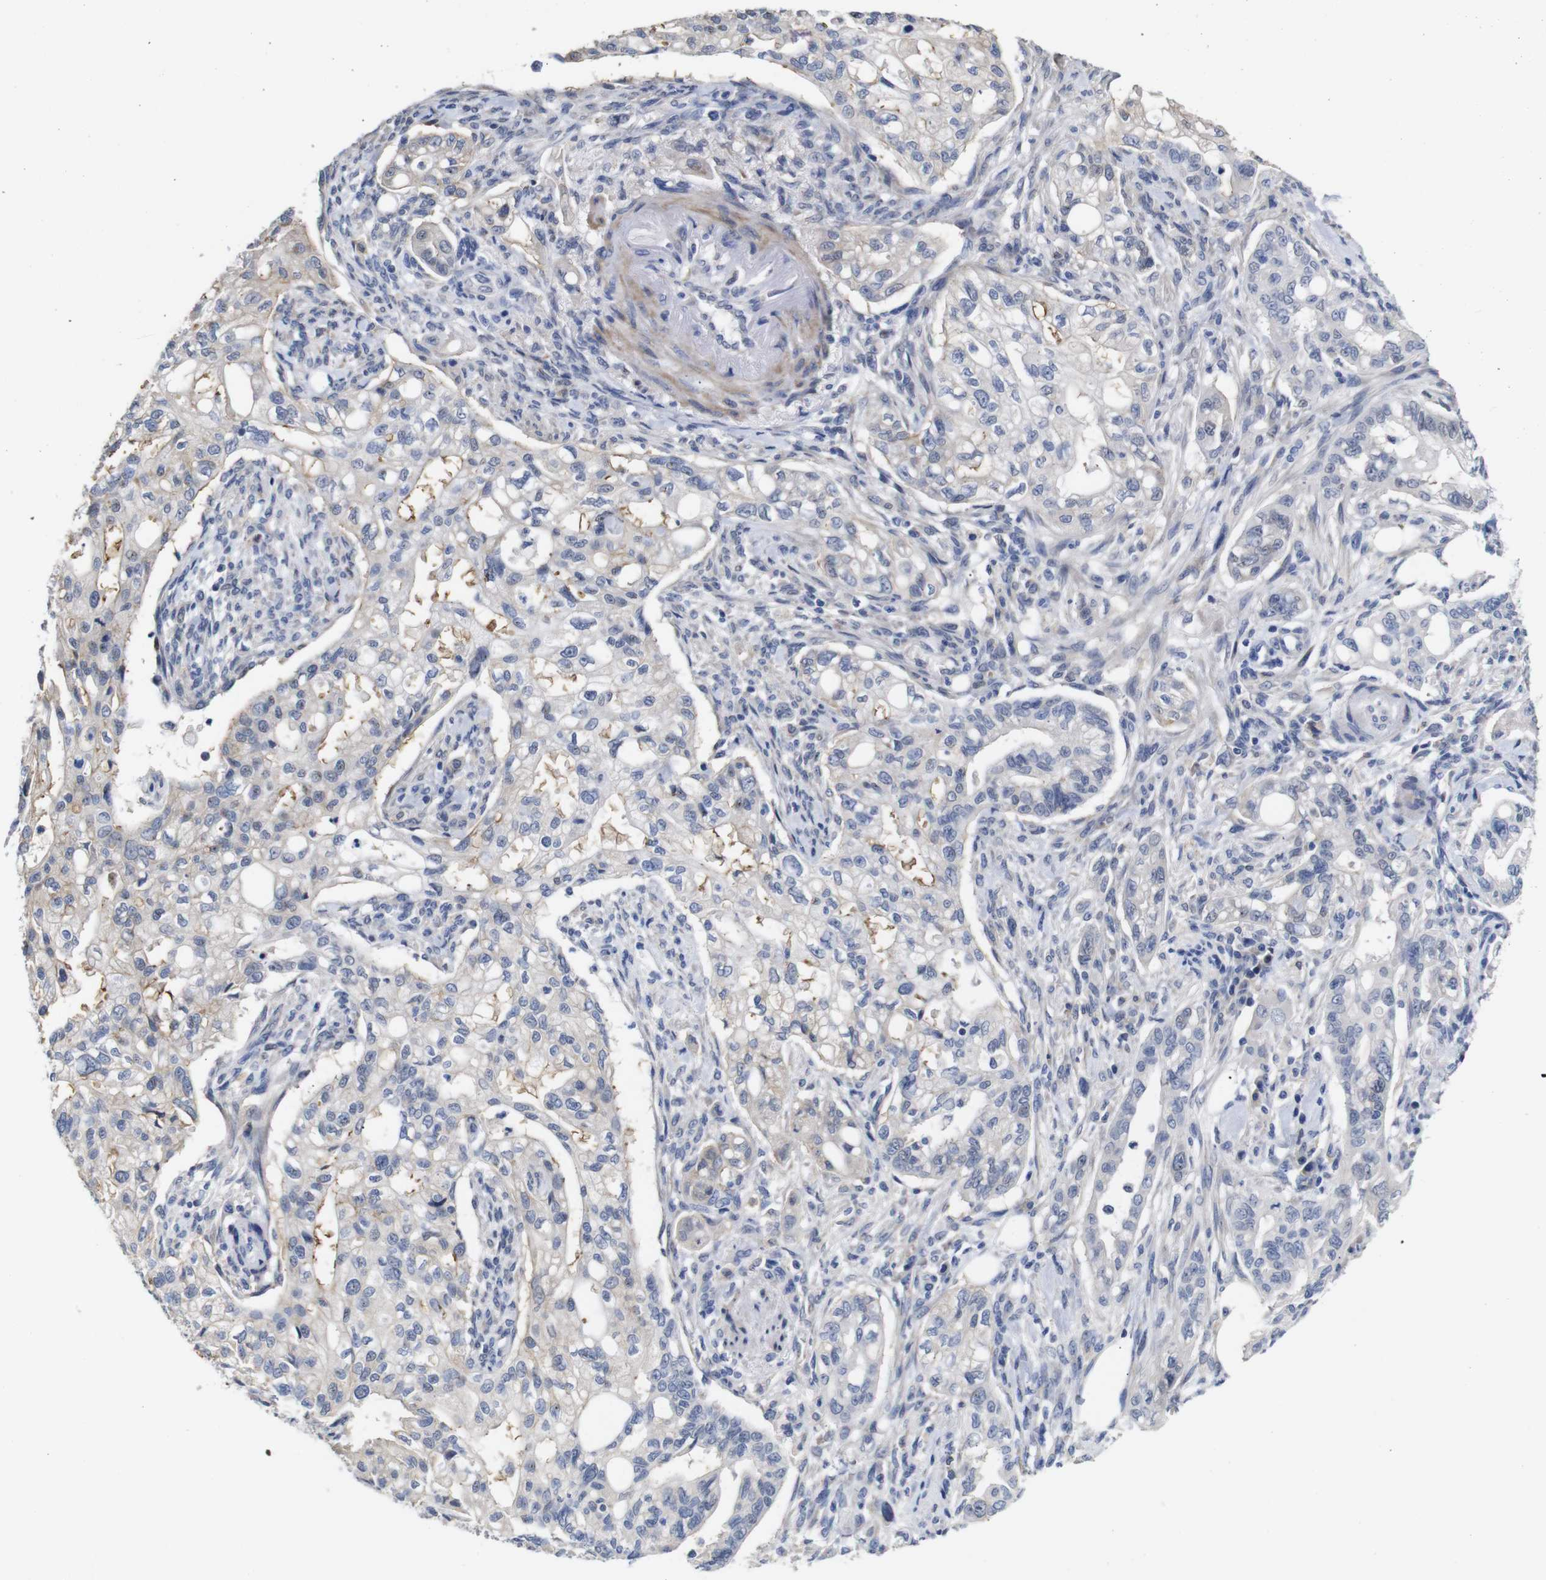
{"staining": {"intensity": "weak", "quantity": "<25%", "location": "cytoplasmic/membranous"}, "tissue": "pancreatic cancer", "cell_type": "Tumor cells", "image_type": "cancer", "snomed": [{"axis": "morphology", "description": "Normal tissue, NOS"}, {"axis": "topography", "description": "Pancreas"}], "caption": "This is a micrograph of immunohistochemistry staining of pancreatic cancer, which shows no positivity in tumor cells.", "gene": "TCEAL9", "patient": {"sex": "male", "age": 42}}